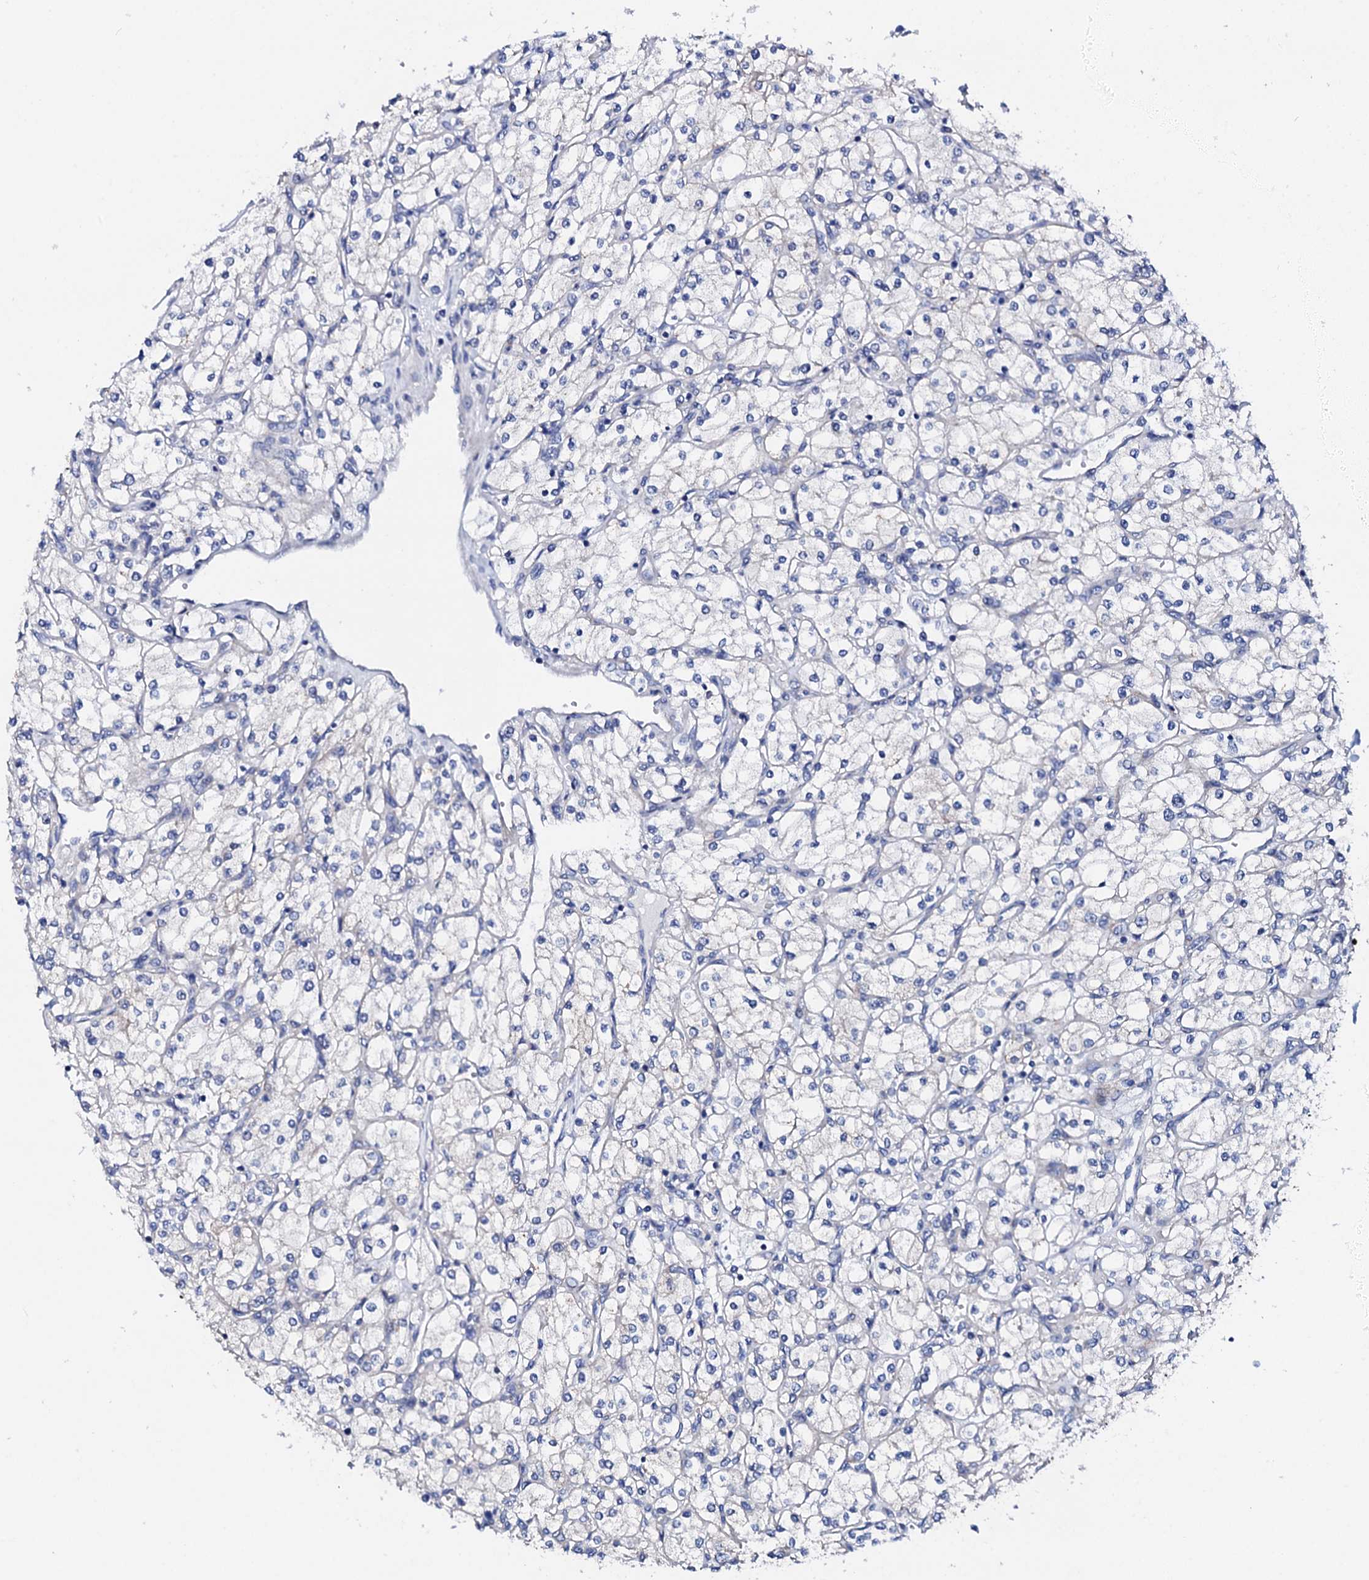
{"staining": {"intensity": "negative", "quantity": "none", "location": "none"}, "tissue": "renal cancer", "cell_type": "Tumor cells", "image_type": "cancer", "snomed": [{"axis": "morphology", "description": "Adenocarcinoma, NOS"}, {"axis": "topography", "description": "Kidney"}], "caption": "Histopathology image shows no protein positivity in tumor cells of renal adenocarcinoma tissue.", "gene": "TRDN", "patient": {"sex": "male", "age": 80}}